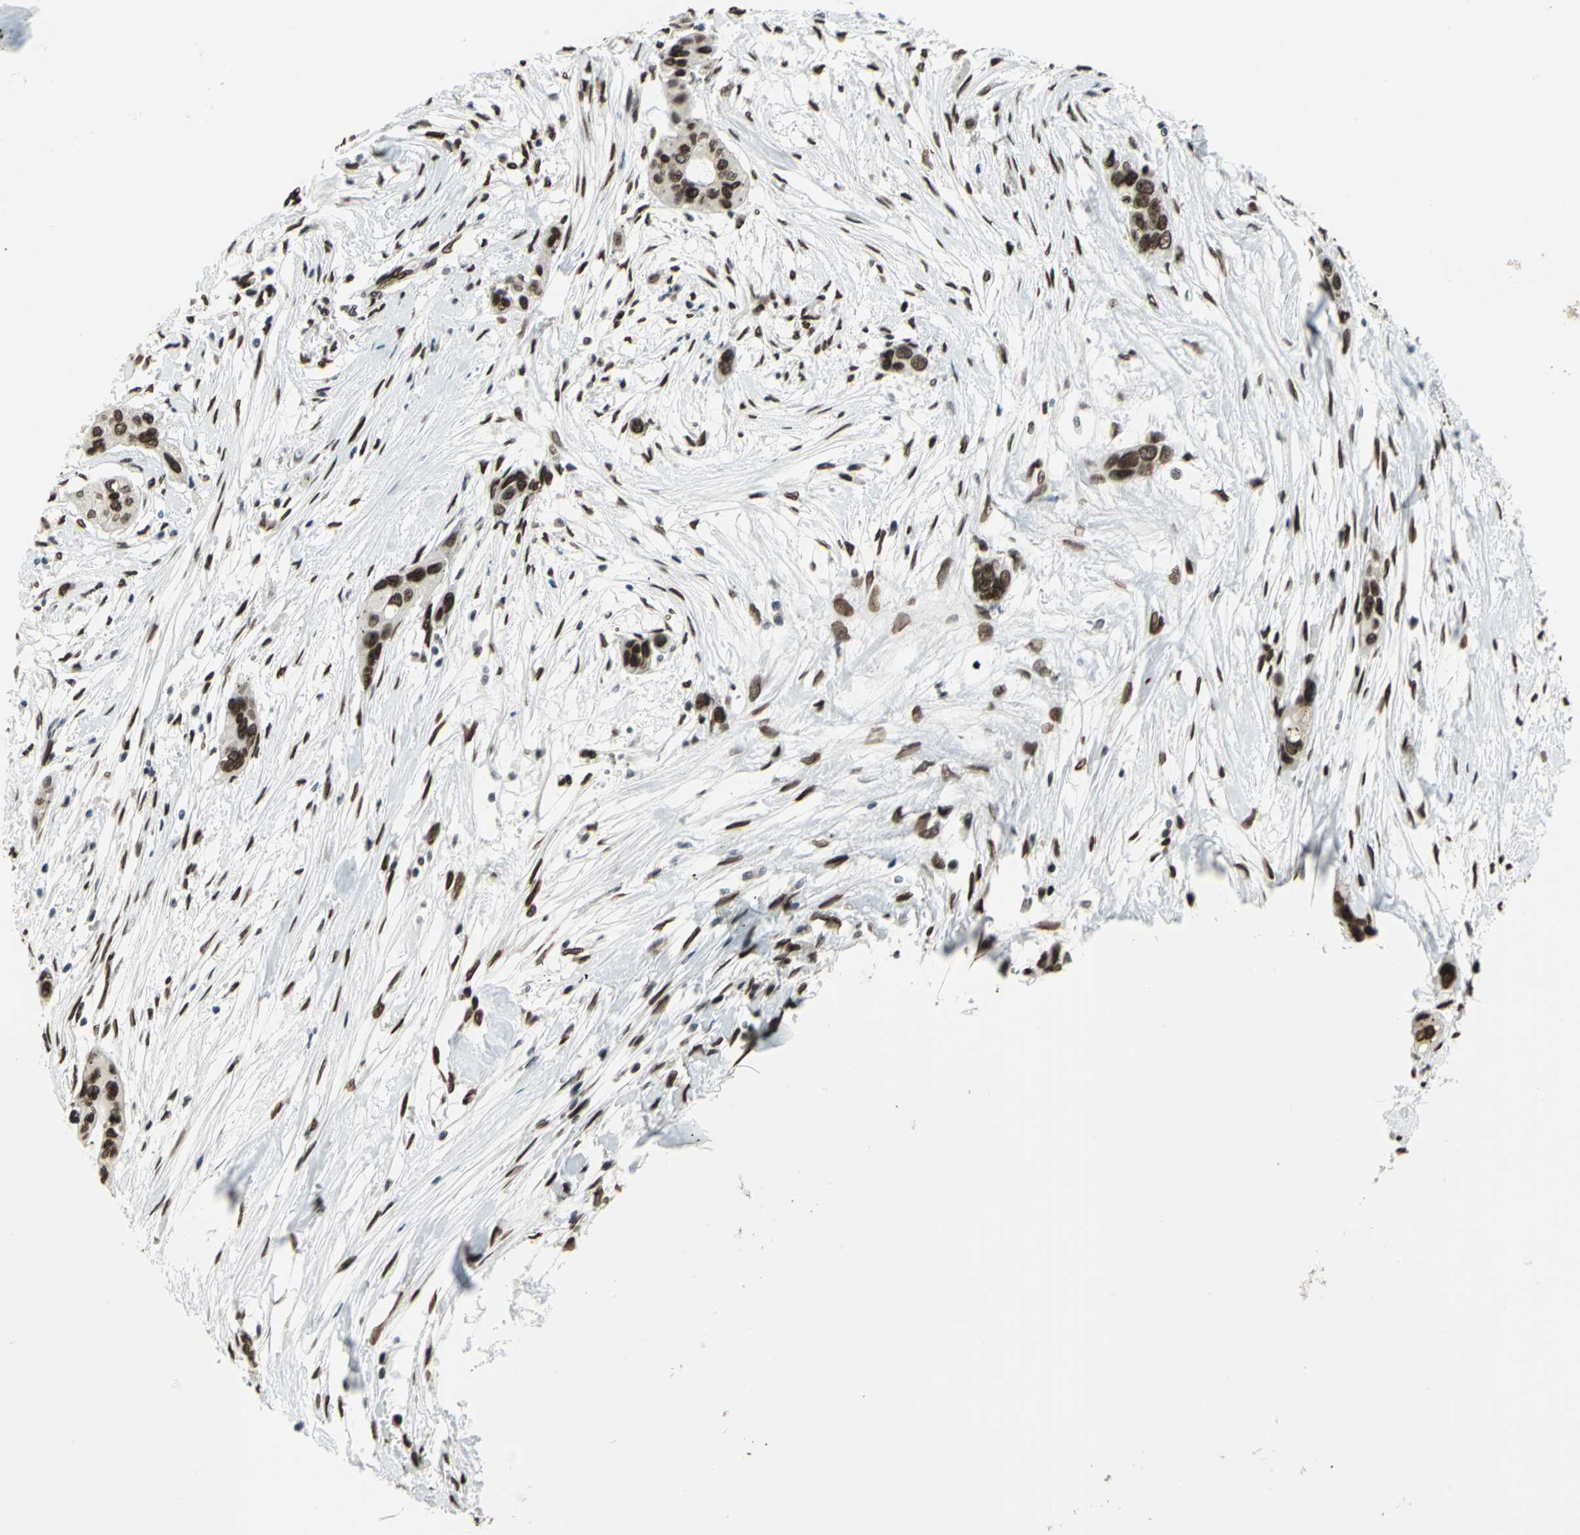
{"staining": {"intensity": "strong", "quantity": ">75%", "location": "nuclear"}, "tissue": "pancreatic cancer", "cell_type": "Tumor cells", "image_type": "cancer", "snomed": [{"axis": "morphology", "description": "Adenocarcinoma, NOS"}, {"axis": "topography", "description": "Pancreas"}], "caption": "Pancreatic cancer stained with DAB (3,3'-diaminobenzidine) immunohistochemistry reveals high levels of strong nuclear expression in approximately >75% of tumor cells.", "gene": "ISY1", "patient": {"sex": "female", "age": 60}}